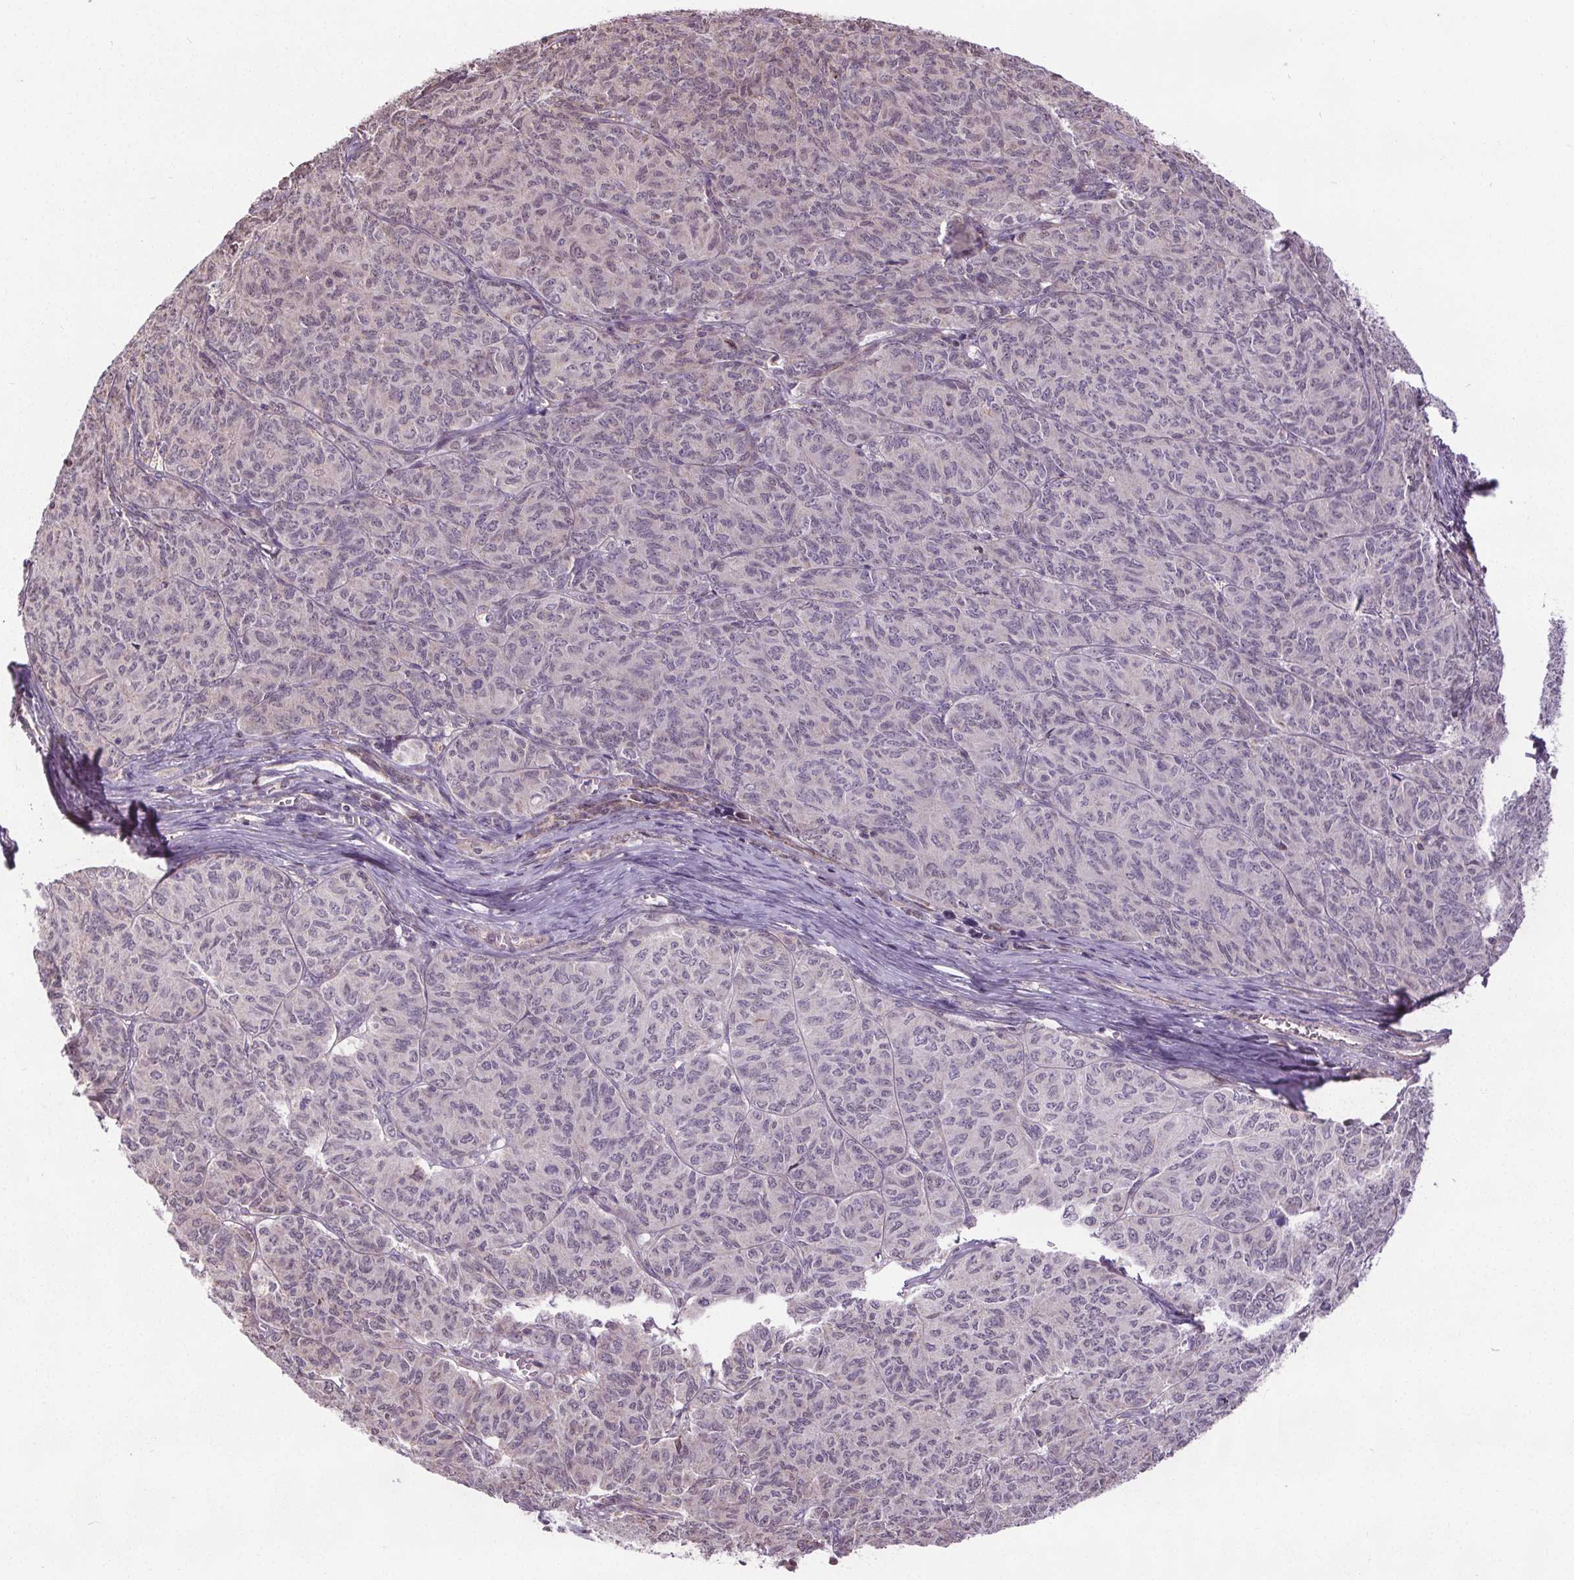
{"staining": {"intensity": "negative", "quantity": "none", "location": "none"}, "tissue": "ovarian cancer", "cell_type": "Tumor cells", "image_type": "cancer", "snomed": [{"axis": "morphology", "description": "Carcinoma, endometroid"}, {"axis": "topography", "description": "Ovary"}], "caption": "Tumor cells are negative for protein expression in human ovarian cancer.", "gene": "ZNF548", "patient": {"sex": "female", "age": 80}}